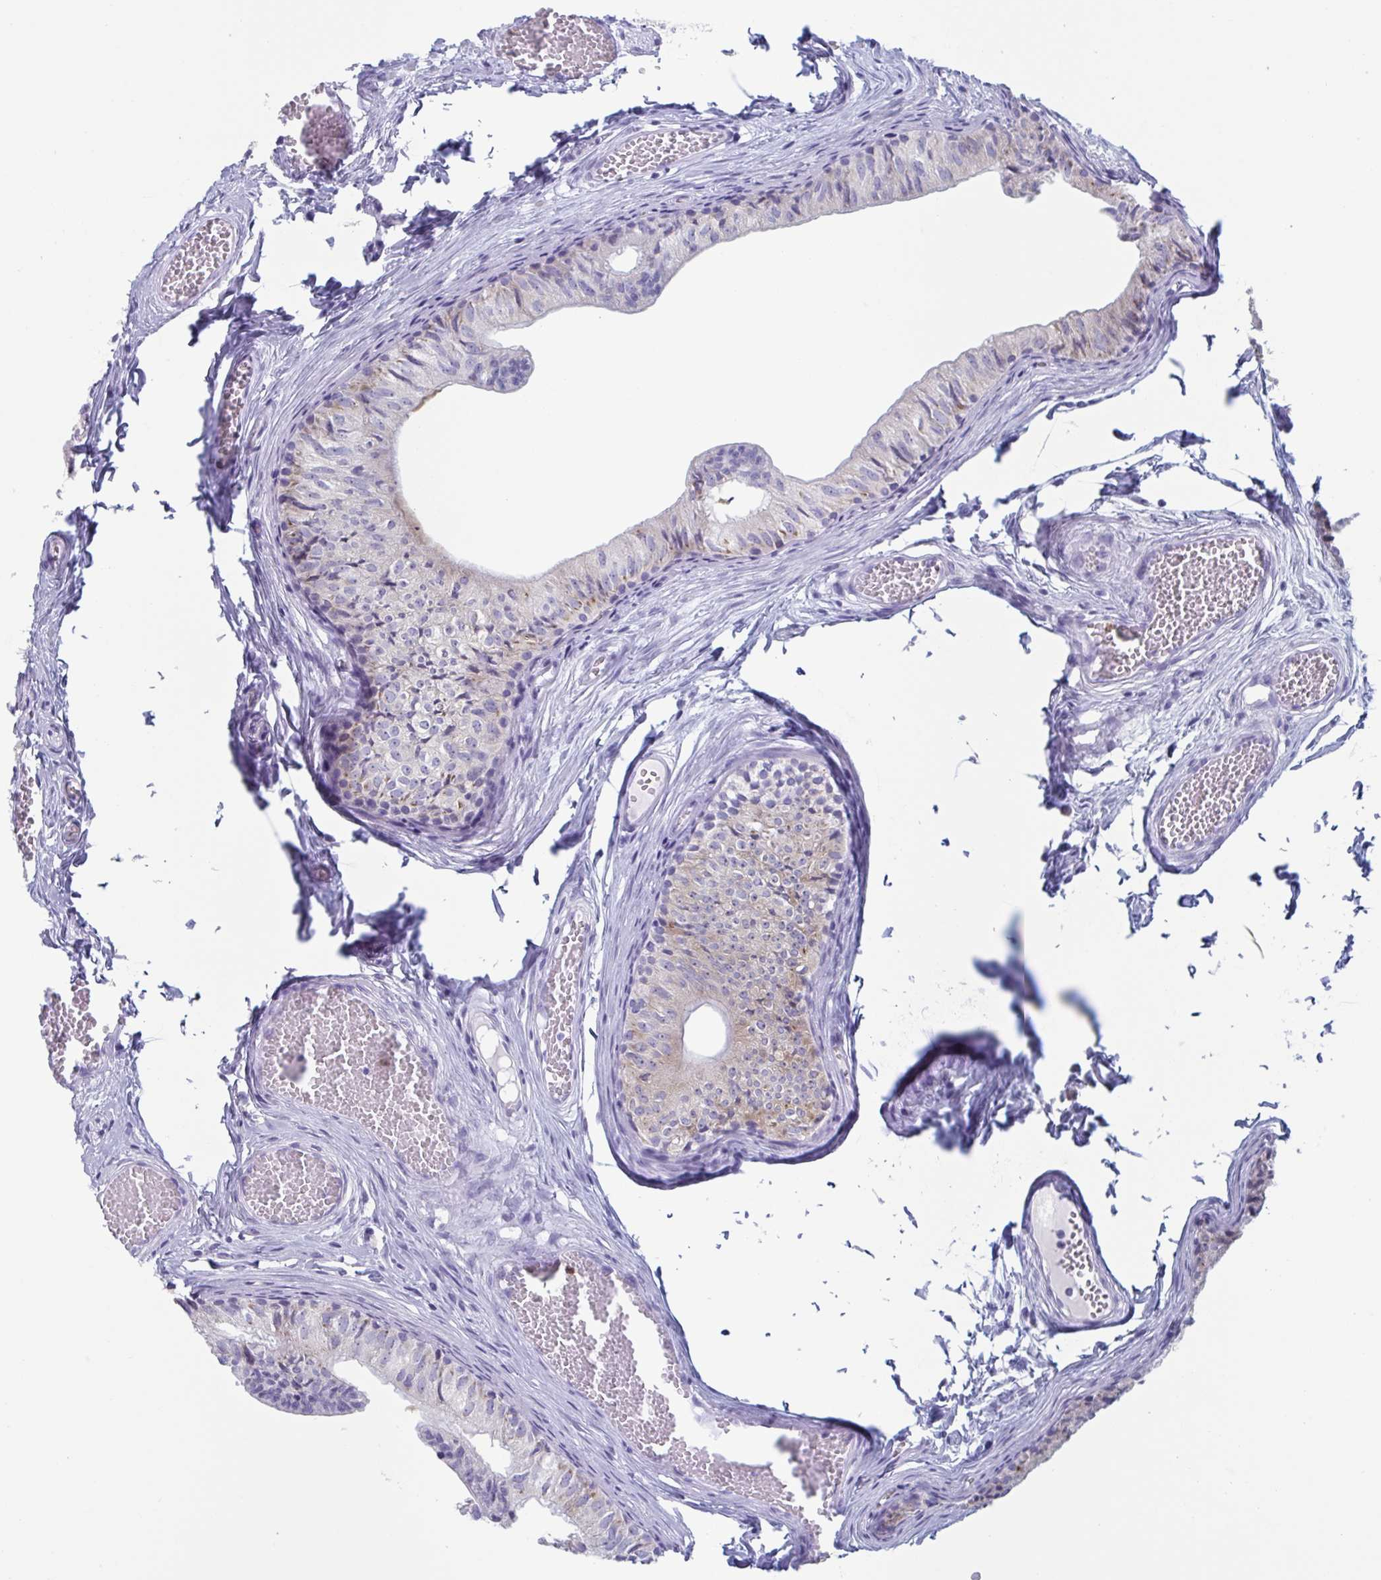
{"staining": {"intensity": "moderate", "quantity": "<25%", "location": "cytoplasmic/membranous"}, "tissue": "epididymis", "cell_type": "Glandular cells", "image_type": "normal", "snomed": [{"axis": "morphology", "description": "Normal tissue, NOS"}, {"axis": "topography", "description": "Epididymis"}], "caption": "Immunohistochemical staining of normal human epididymis shows low levels of moderate cytoplasmic/membranous positivity in approximately <25% of glandular cells. (brown staining indicates protein expression, while blue staining denotes nuclei).", "gene": "CYP4F11", "patient": {"sex": "male", "age": 25}}